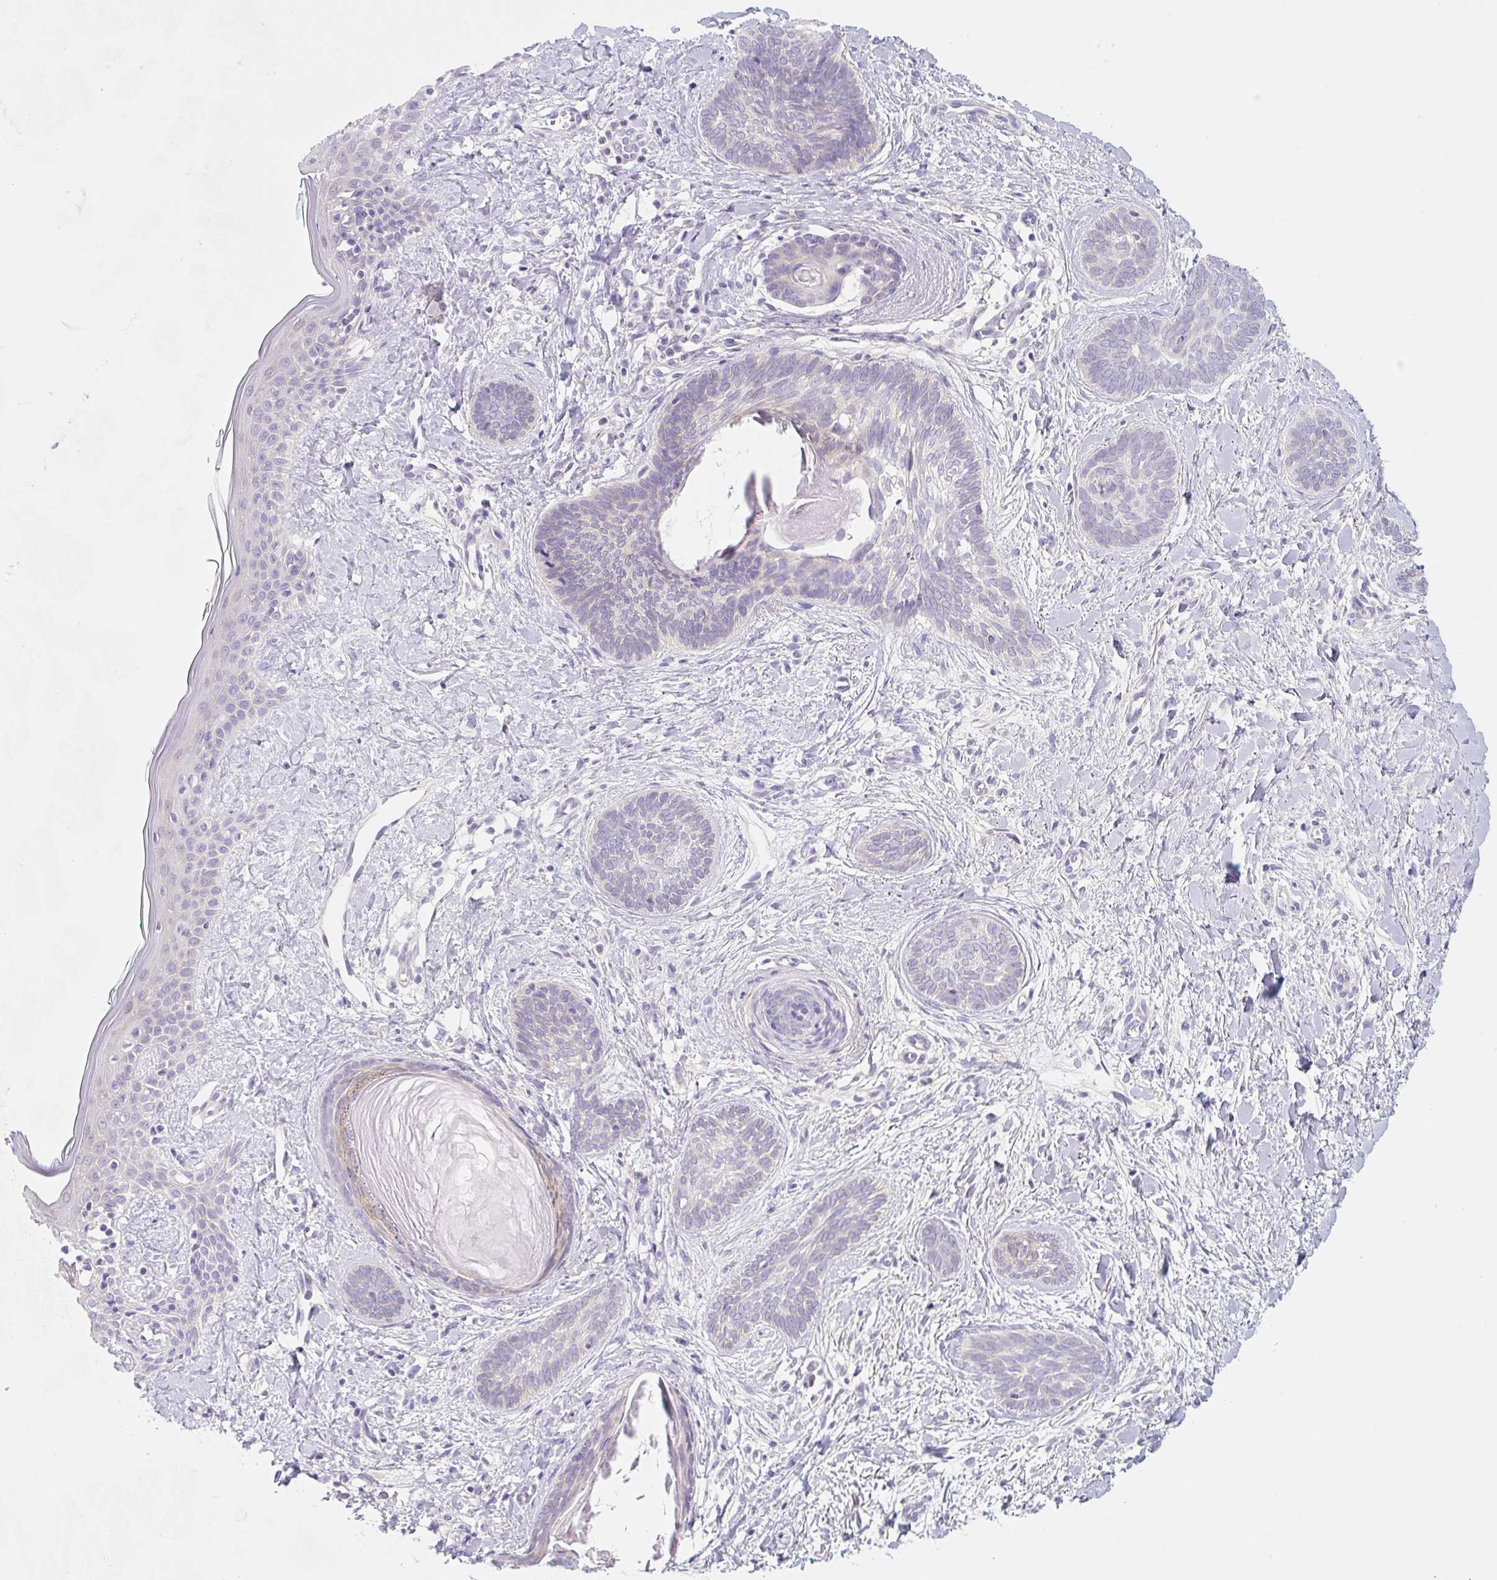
{"staining": {"intensity": "negative", "quantity": "none", "location": "none"}, "tissue": "skin cancer", "cell_type": "Tumor cells", "image_type": "cancer", "snomed": [{"axis": "morphology", "description": "Basal cell carcinoma"}, {"axis": "topography", "description": "Skin"}], "caption": "There is no significant staining in tumor cells of skin cancer (basal cell carcinoma).", "gene": "LYVE1", "patient": {"sex": "female", "age": 81}}